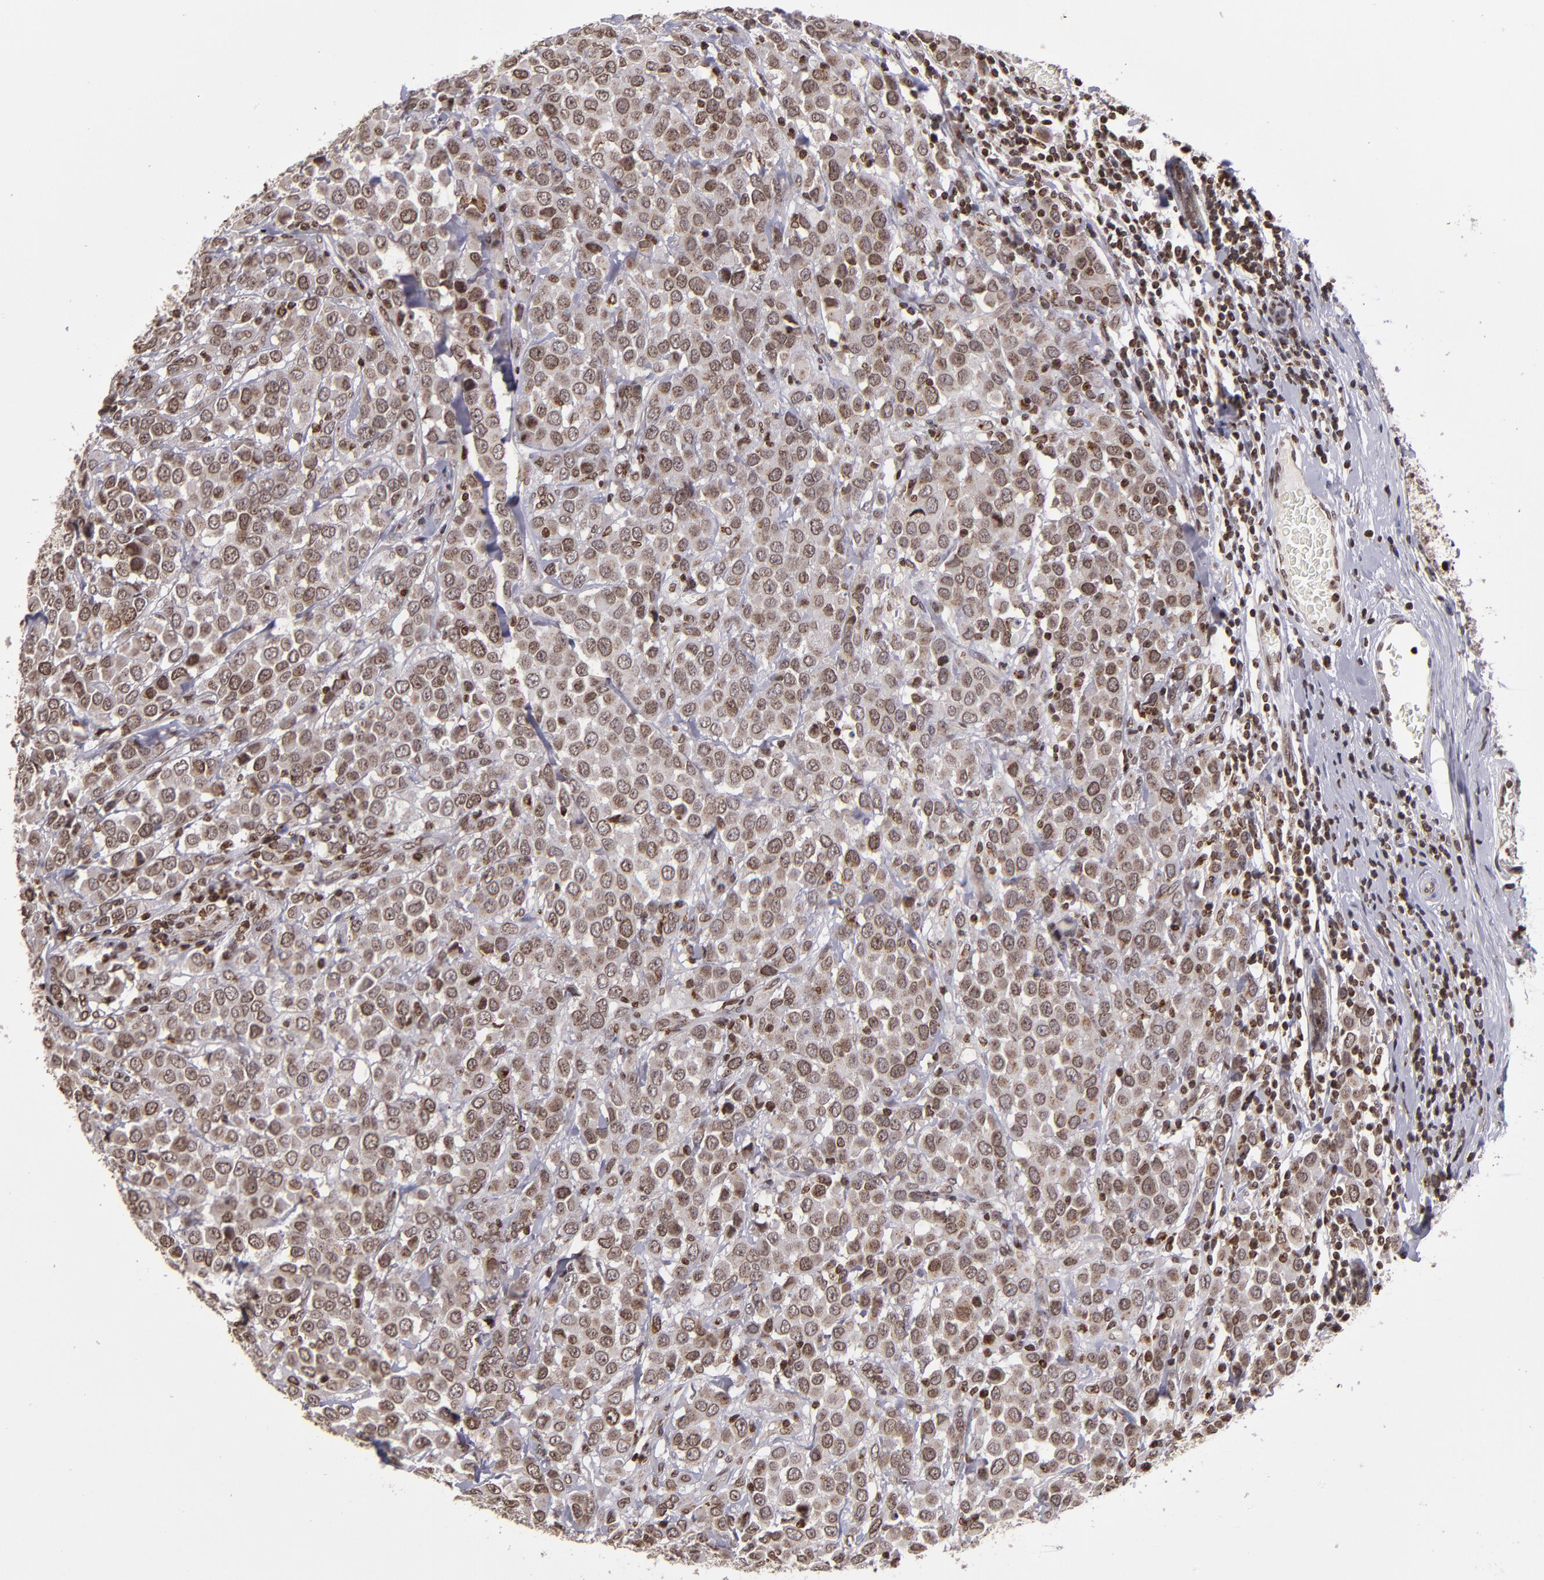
{"staining": {"intensity": "moderate", "quantity": ">75%", "location": "cytoplasmic/membranous,nuclear"}, "tissue": "breast cancer", "cell_type": "Tumor cells", "image_type": "cancer", "snomed": [{"axis": "morphology", "description": "Duct carcinoma"}, {"axis": "topography", "description": "Breast"}], "caption": "An image of human breast cancer (invasive ductal carcinoma) stained for a protein exhibits moderate cytoplasmic/membranous and nuclear brown staining in tumor cells. The staining is performed using DAB (3,3'-diaminobenzidine) brown chromogen to label protein expression. The nuclei are counter-stained blue using hematoxylin.", "gene": "CSDC2", "patient": {"sex": "female", "age": 61}}